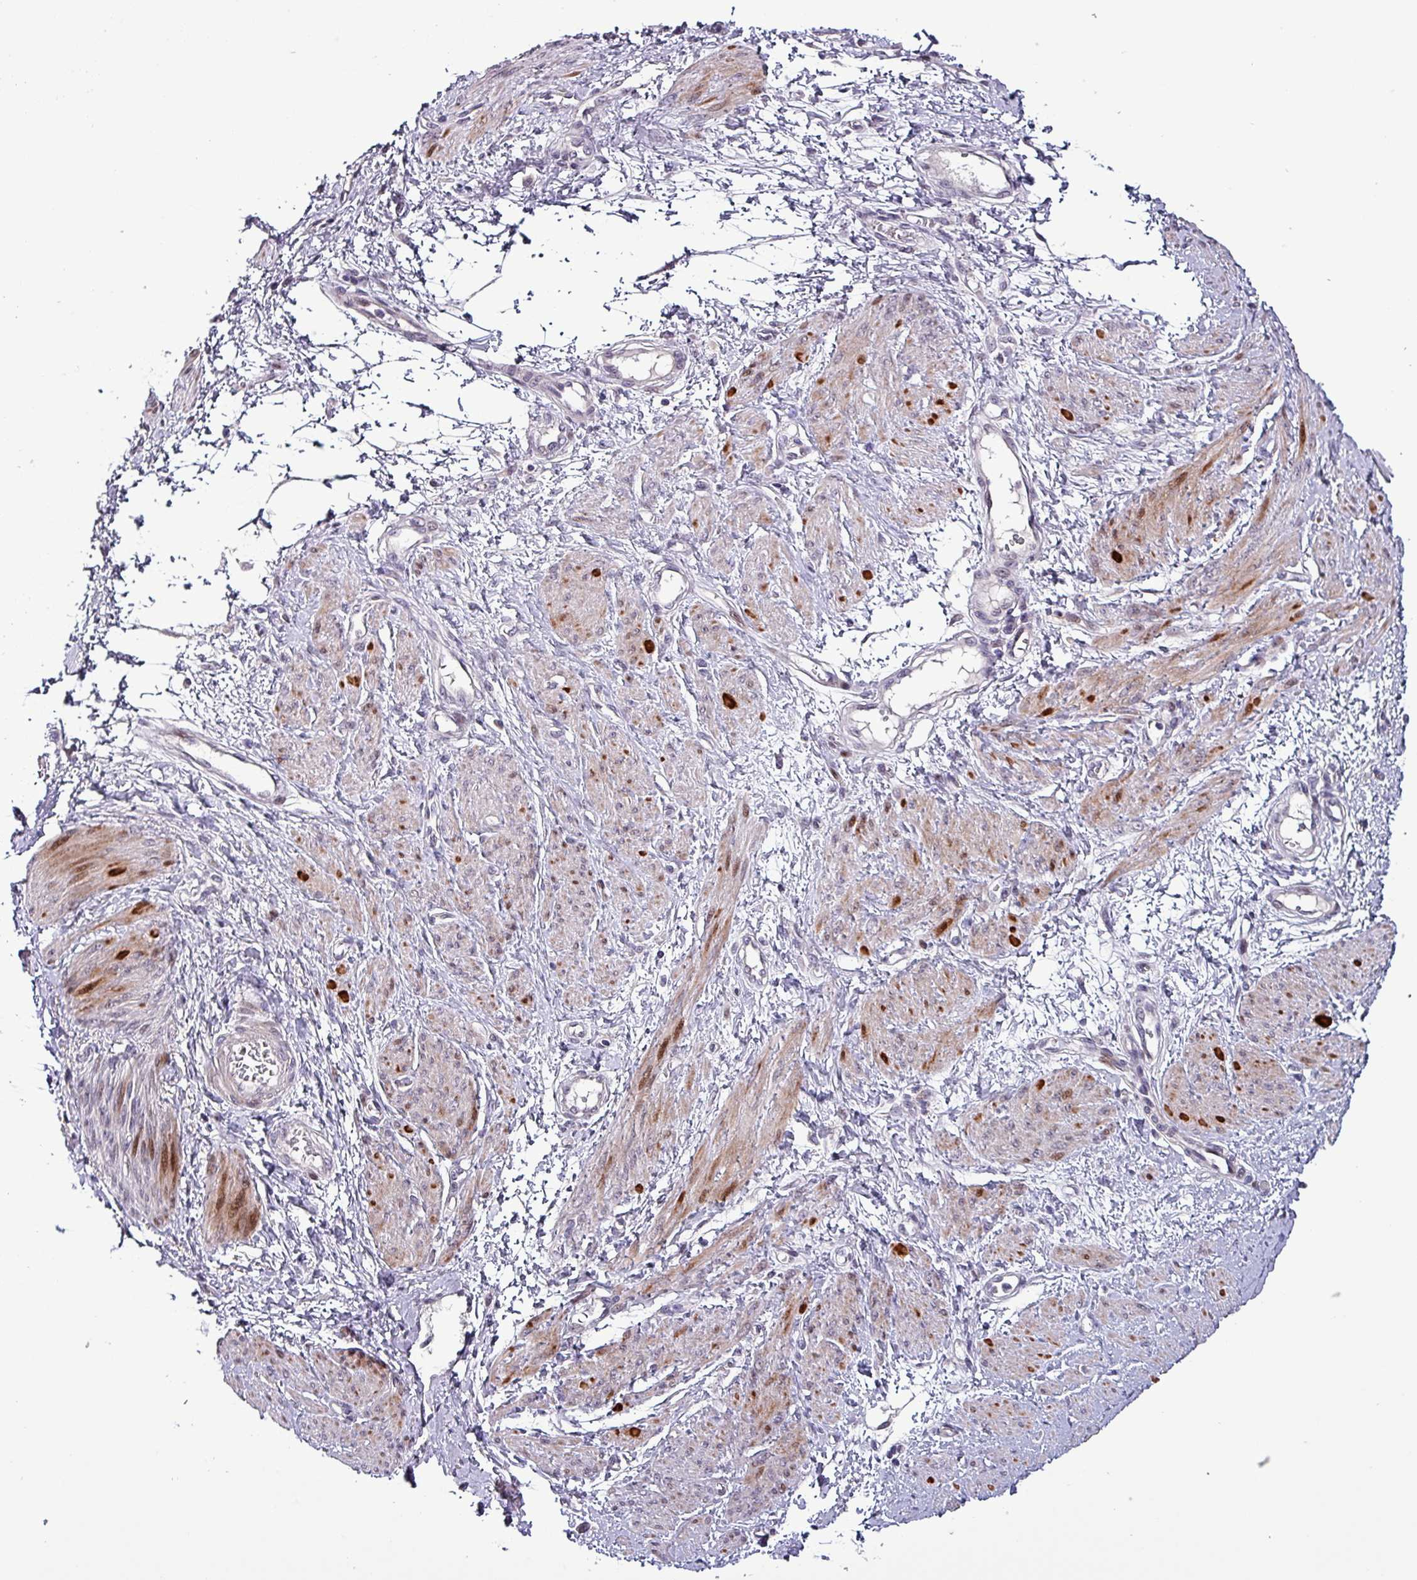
{"staining": {"intensity": "moderate", "quantity": "<25%", "location": "cytoplasmic/membranous,nuclear"}, "tissue": "smooth muscle", "cell_type": "Smooth muscle cells", "image_type": "normal", "snomed": [{"axis": "morphology", "description": "Normal tissue, NOS"}, {"axis": "topography", "description": "Smooth muscle"}, {"axis": "topography", "description": "Uterus"}], "caption": "Immunohistochemical staining of normal smooth muscle demonstrates moderate cytoplasmic/membranous,nuclear protein expression in about <25% of smooth muscle cells.", "gene": "GRAPL", "patient": {"sex": "female", "age": 39}}